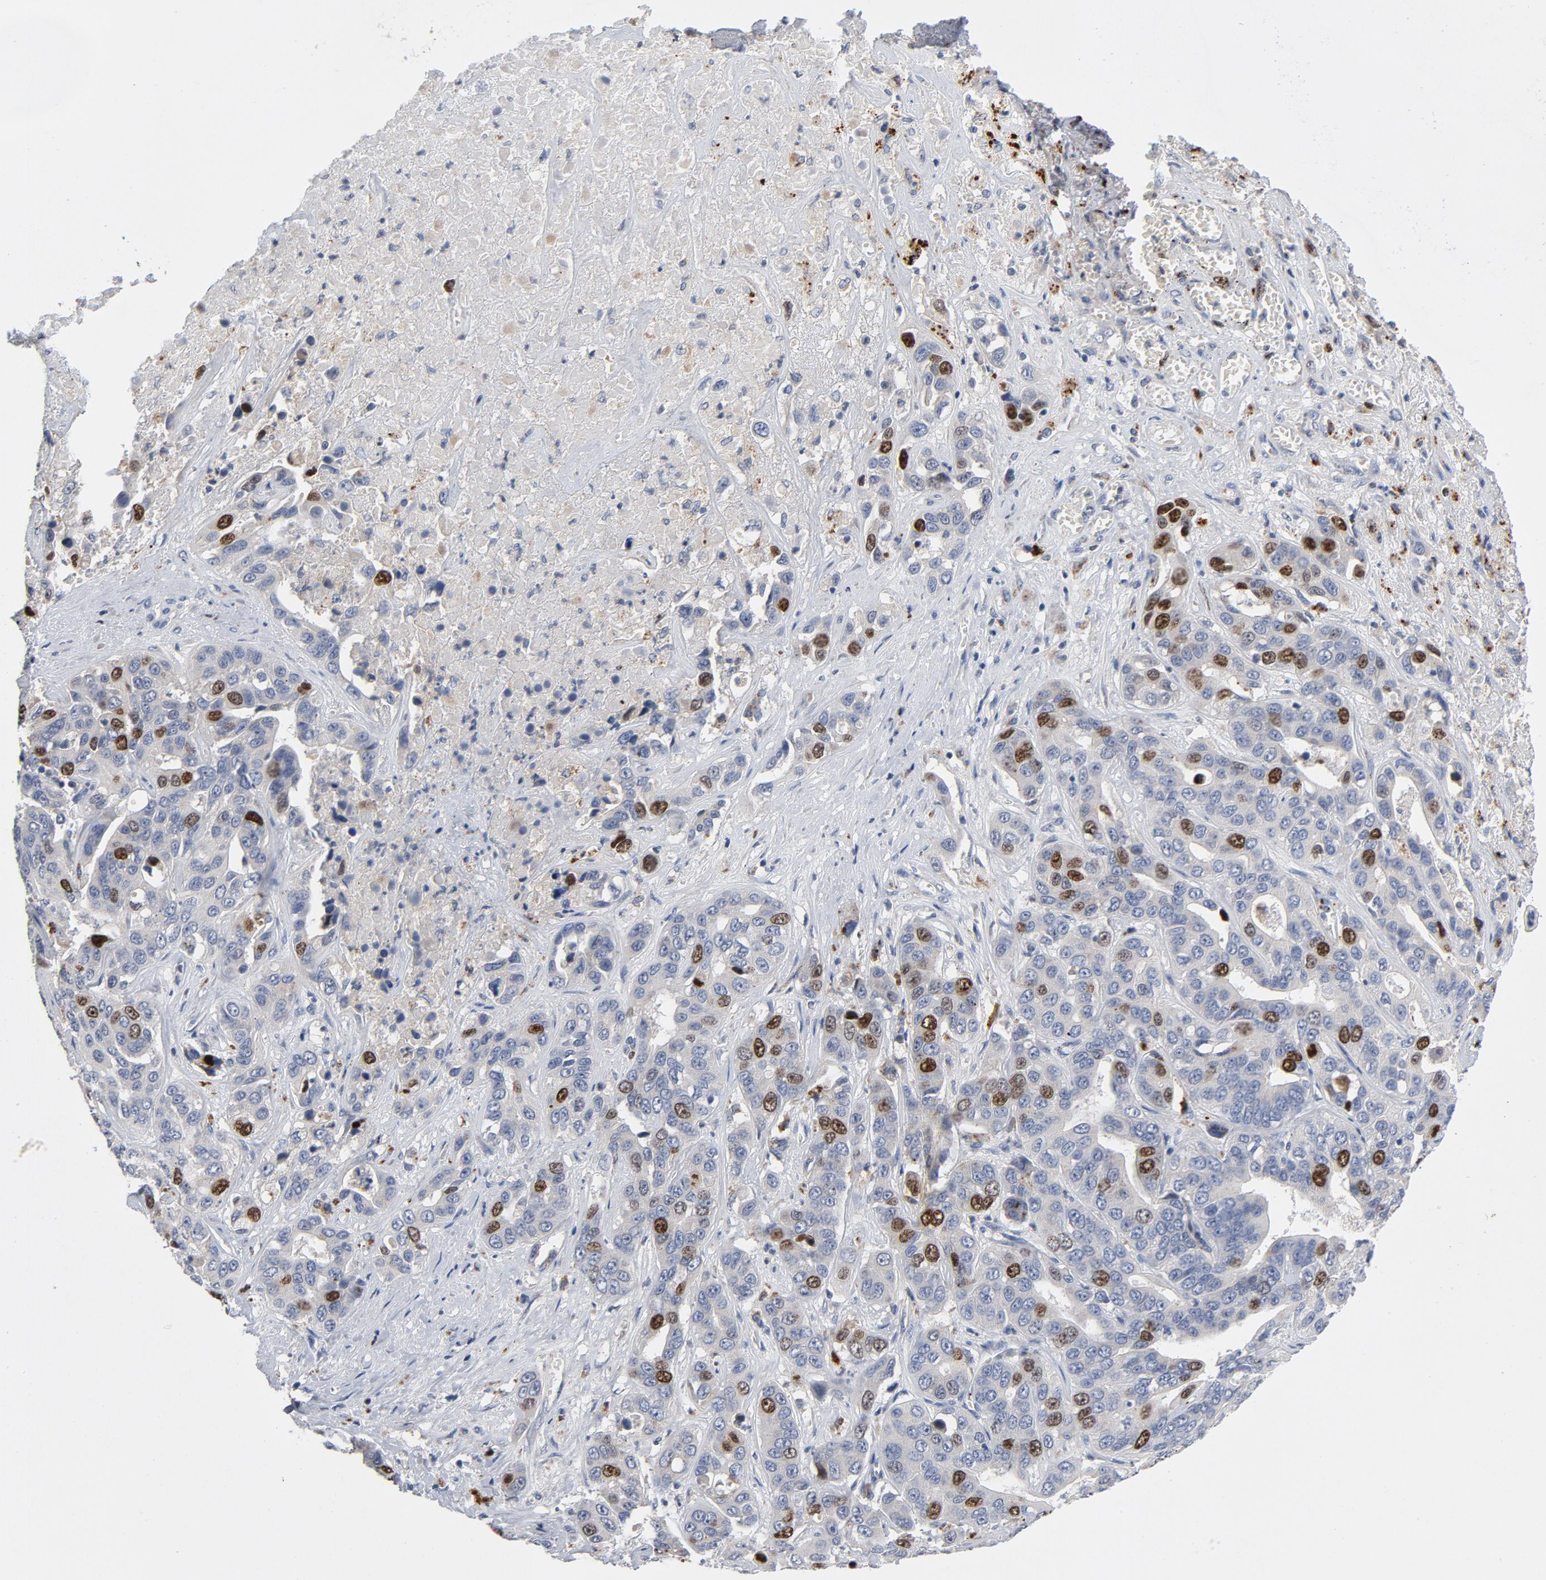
{"staining": {"intensity": "moderate", "quantity": "<25%", "location": "nuclear"}, "tissue": "liver cancer", "cell_type": "Tumor cells", "image_type": "cancer", "snomed": [{"axis": "morphology", "description": "Cholangiocarcinoma"}, {"axis": "topography", "description": "Liver"}], "caption": "A brown stain highlights moderate nuclear staining of a protein in human liver cancer tumor cells.", "gene": "BIRC5", "patient": {"sex": "female", "age": 52}}